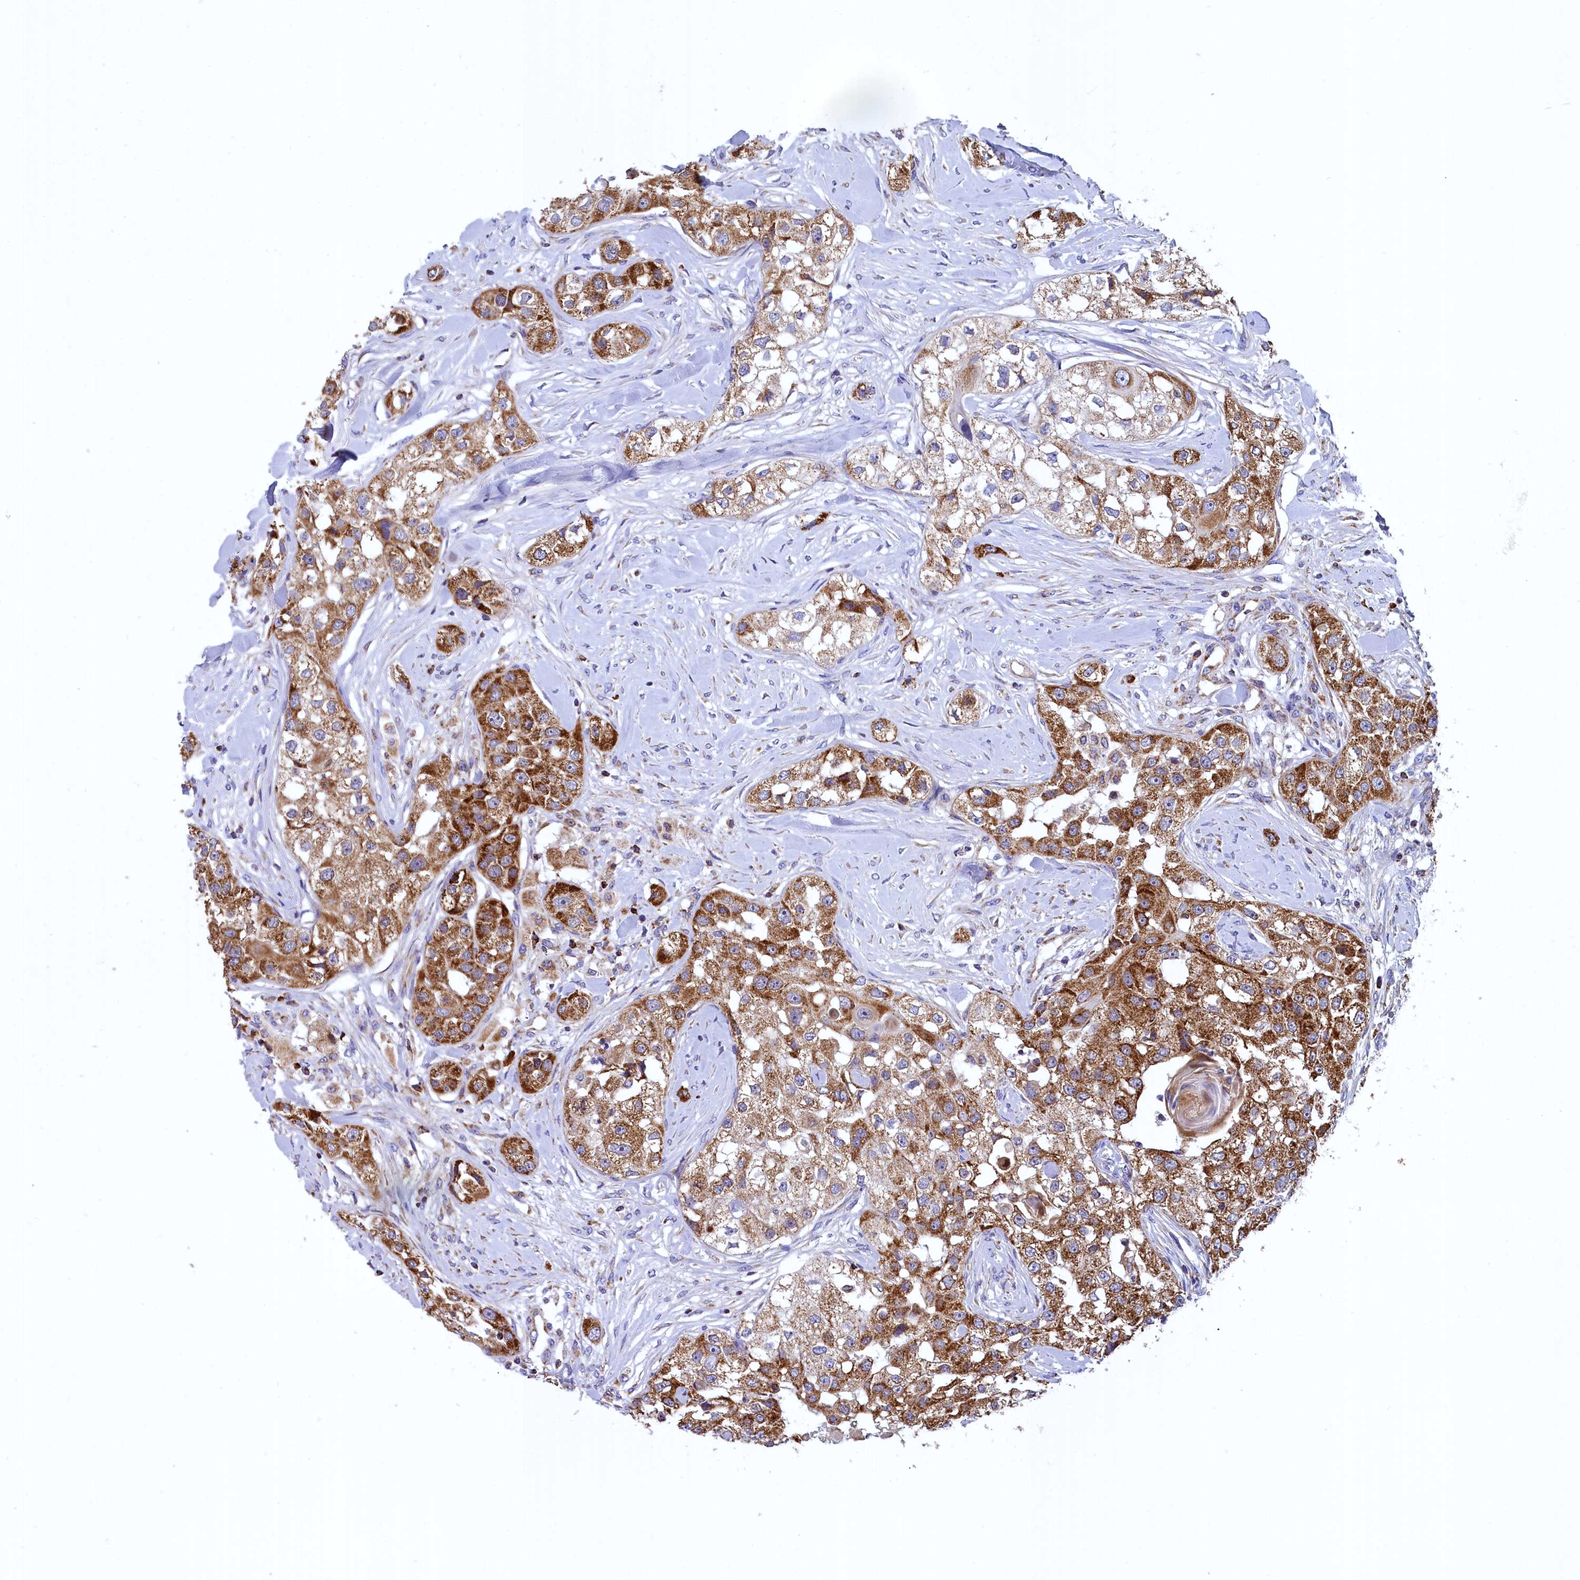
{"staining": {"intensity": "moderate", "quantity": ">75%", "location": "cytoplasmic/membranous"}, "tissue": "head and neck cancer", "cell_type": "Tumor cells", "image_type": "cancer", "snomed": [{"axis": "morphology", "description": "Normal tissue, NOS"}, {"axis": "morphology", "description": "Squamous cell carcinoma, NOS"}, {"axis": "topography", "description": "Skeletal muscle"}, {"axis": "topography", "description": "Head-Neck"}], "caption": "Protein expression analysis of head and neck cancer demonstrates moderate cytoplasmic/membranous positivity in approximately >75% of tumor cells.", "gene": "COX17", "patient": {"sex": "male", "age": 51}}